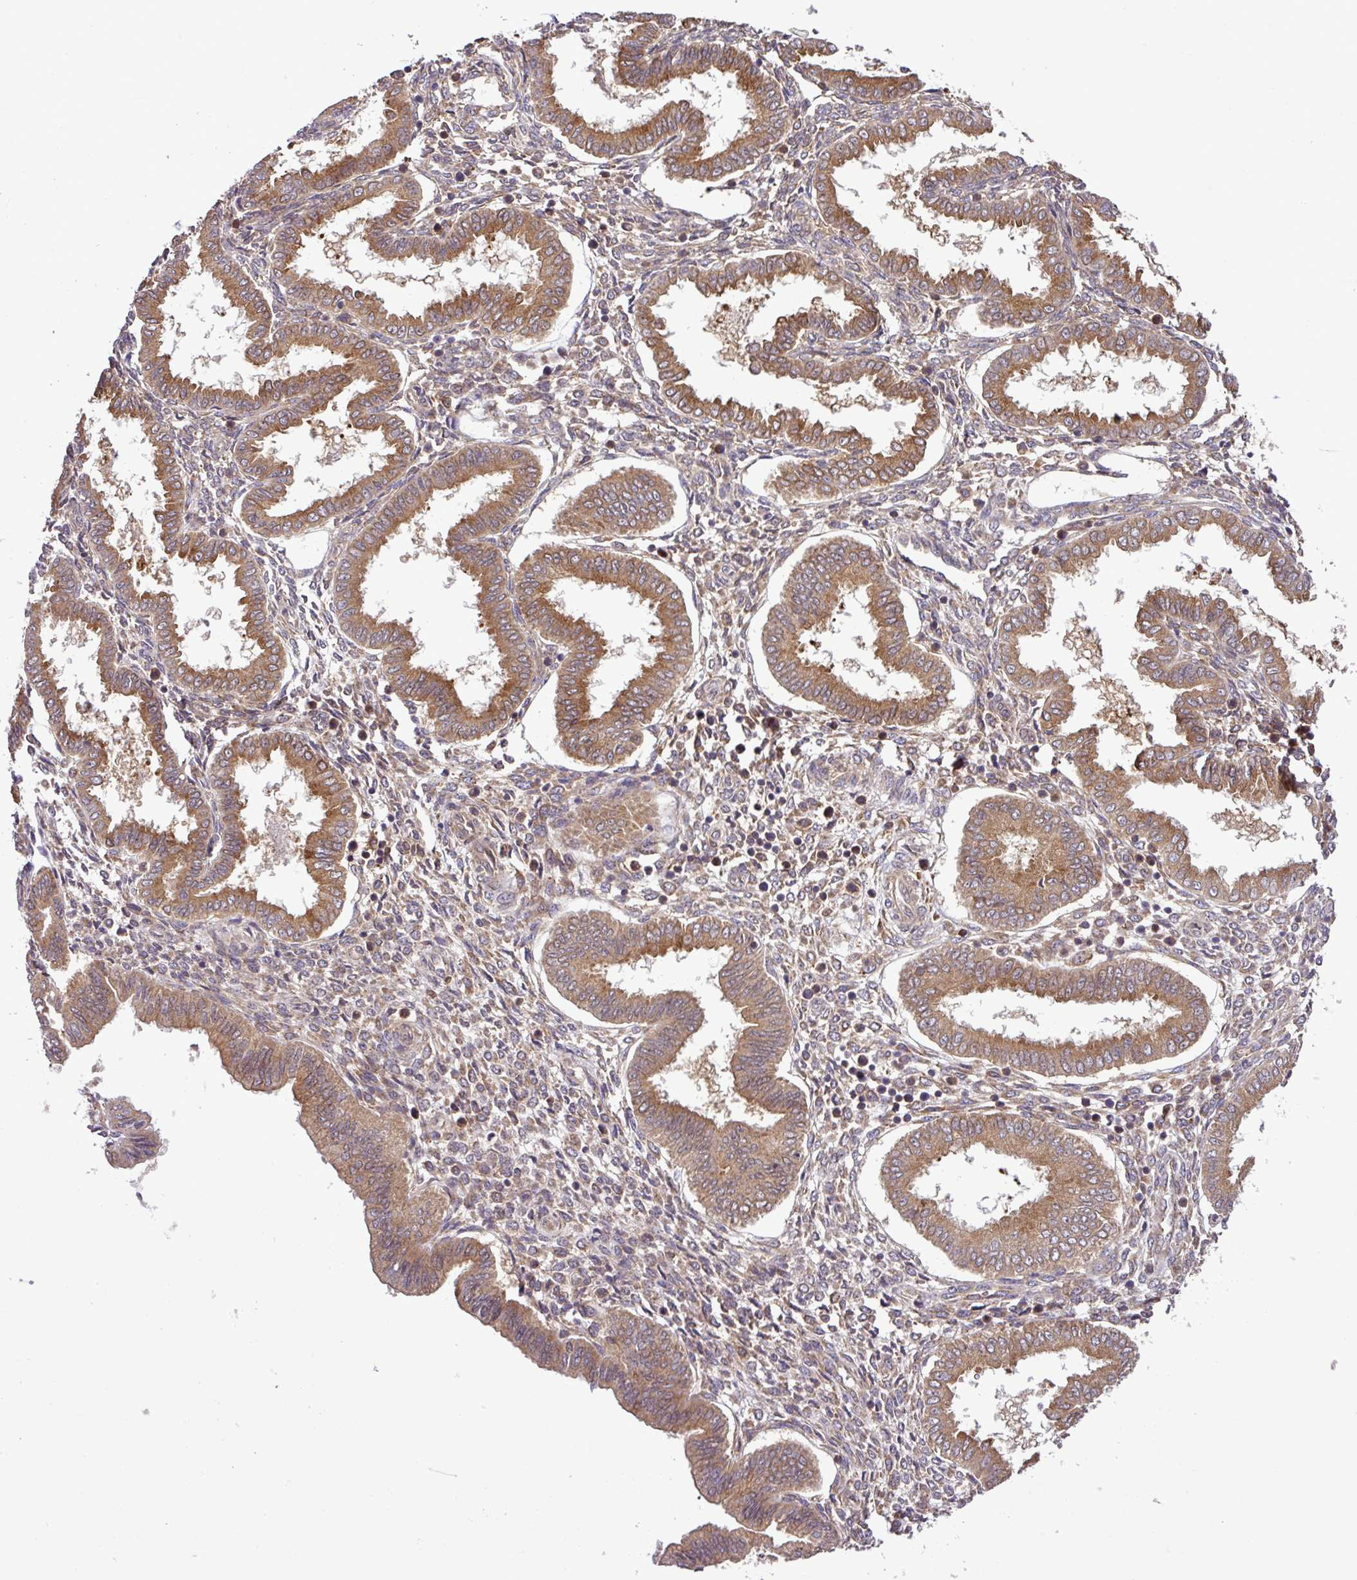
{"staining": {"intensity": "weak", "quantity": "25%-75%", "location": "cytoplasmic/membranous"}, "tissue": "endometrium", "cell_type": "Cells in endometrial stroma", "image_type": "normal", "snomed": [{"axis": "morphology", "description": "Normal tissue, NOS"}, {"axis": "topography", "description": "Endometrium"}], "caption": "This micrograph displays unremarkable endometrium stained with immunohistochemistry (IHC) to label a protein in brown. The cytoplasmic/membranous of cells in endometrial stroma show weak positivity for the protein. Nuclei are counter-stained blue.", "gene": "DLGAP4", "patient": {"sex": "female", "age": 24}}